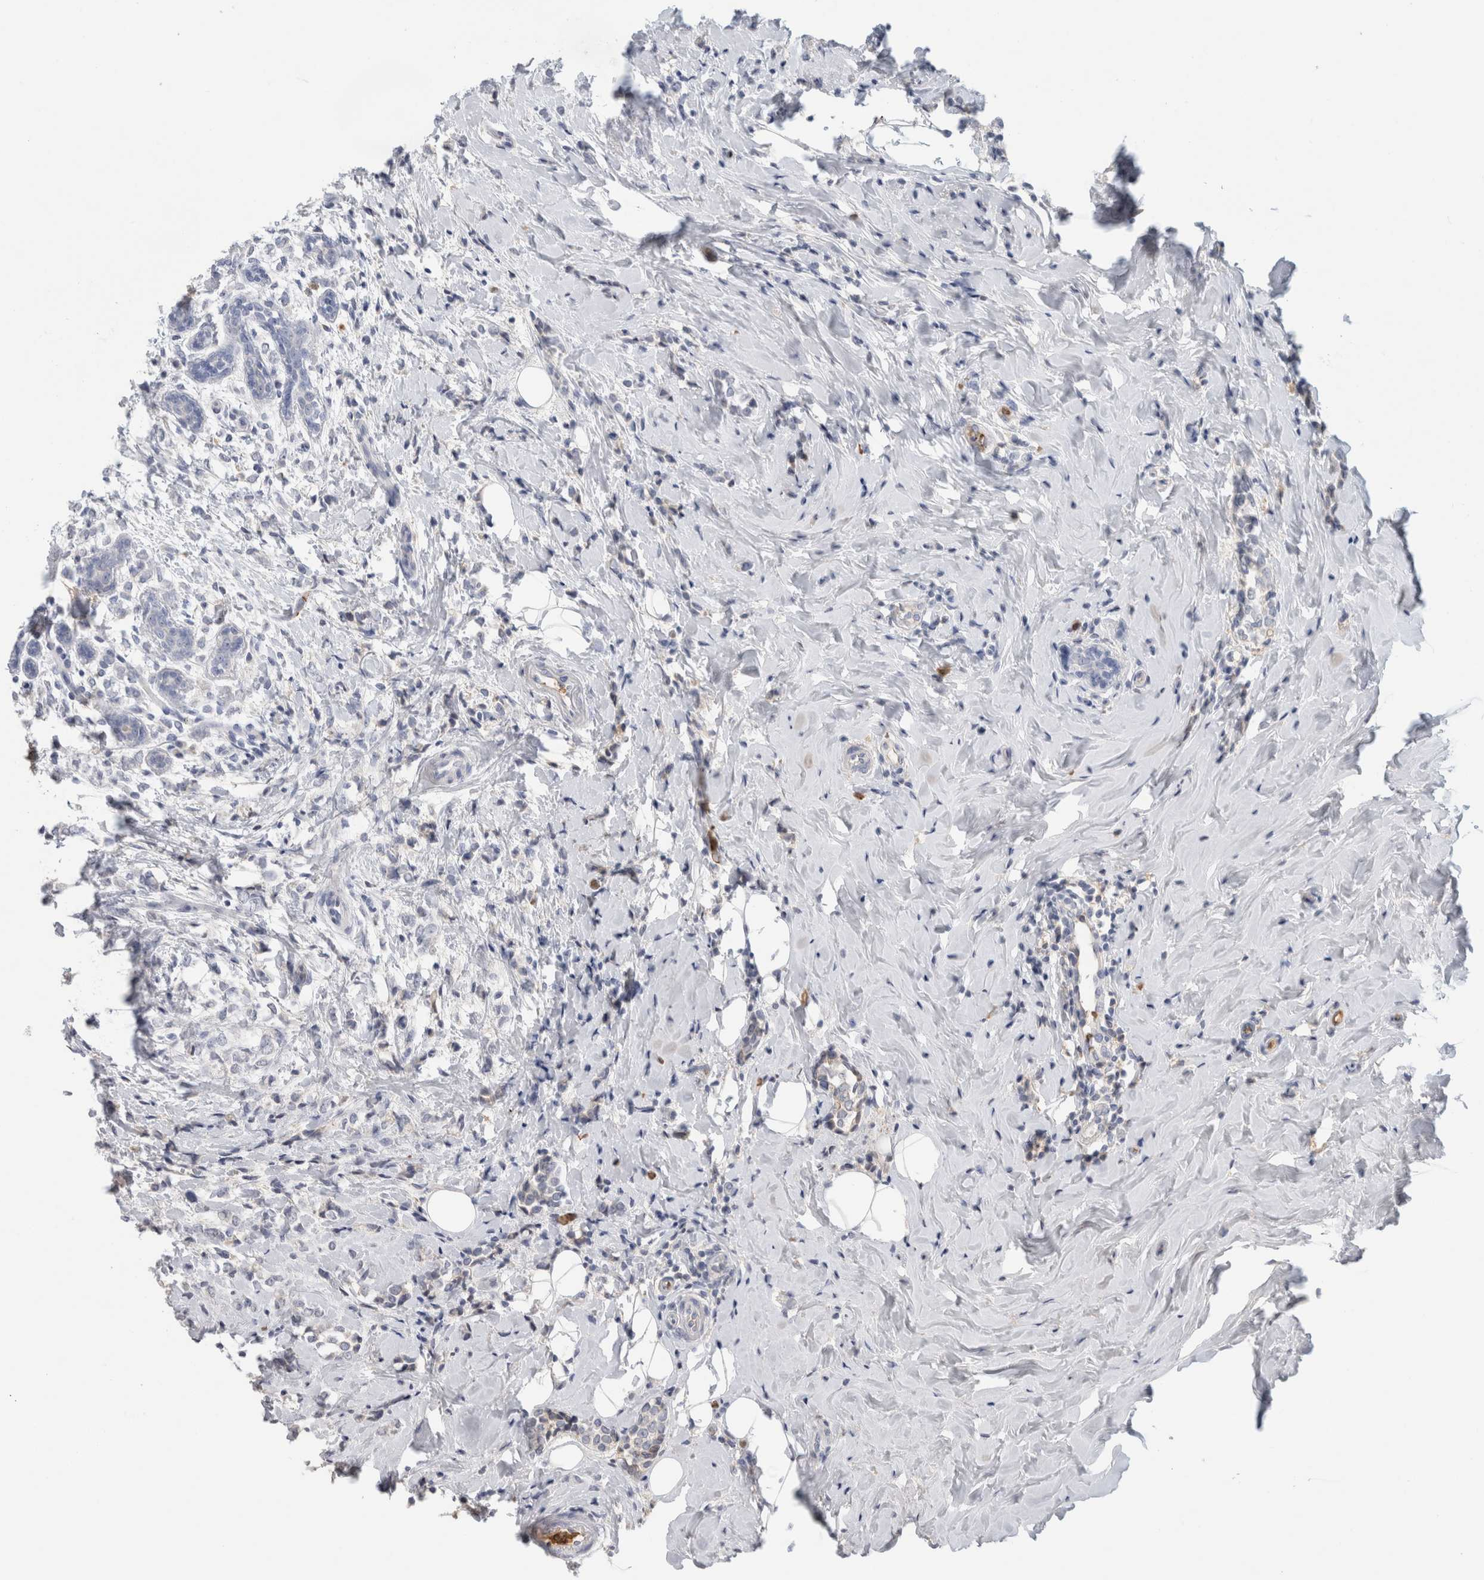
{"staining": {"intensity": "negative", "quantity": "none", "location": "none"}, "tissue": "breast cancer", "cell_type": "Tumor cells", "image_type": "cancer", "snomed": [{"axis": "morphology", "description": "Normal tissue, NOS"}, {"axis": "morphology", "description": "Lobular carcinoma"}, {"axis": "topography", "description": "Breast"}], "caption": "Immunohistochemistry of breast lobular carcinoma displays no positivity in tumor cells.", "gene": "CA1", "patient": {"sex": "female", "age": 47}}